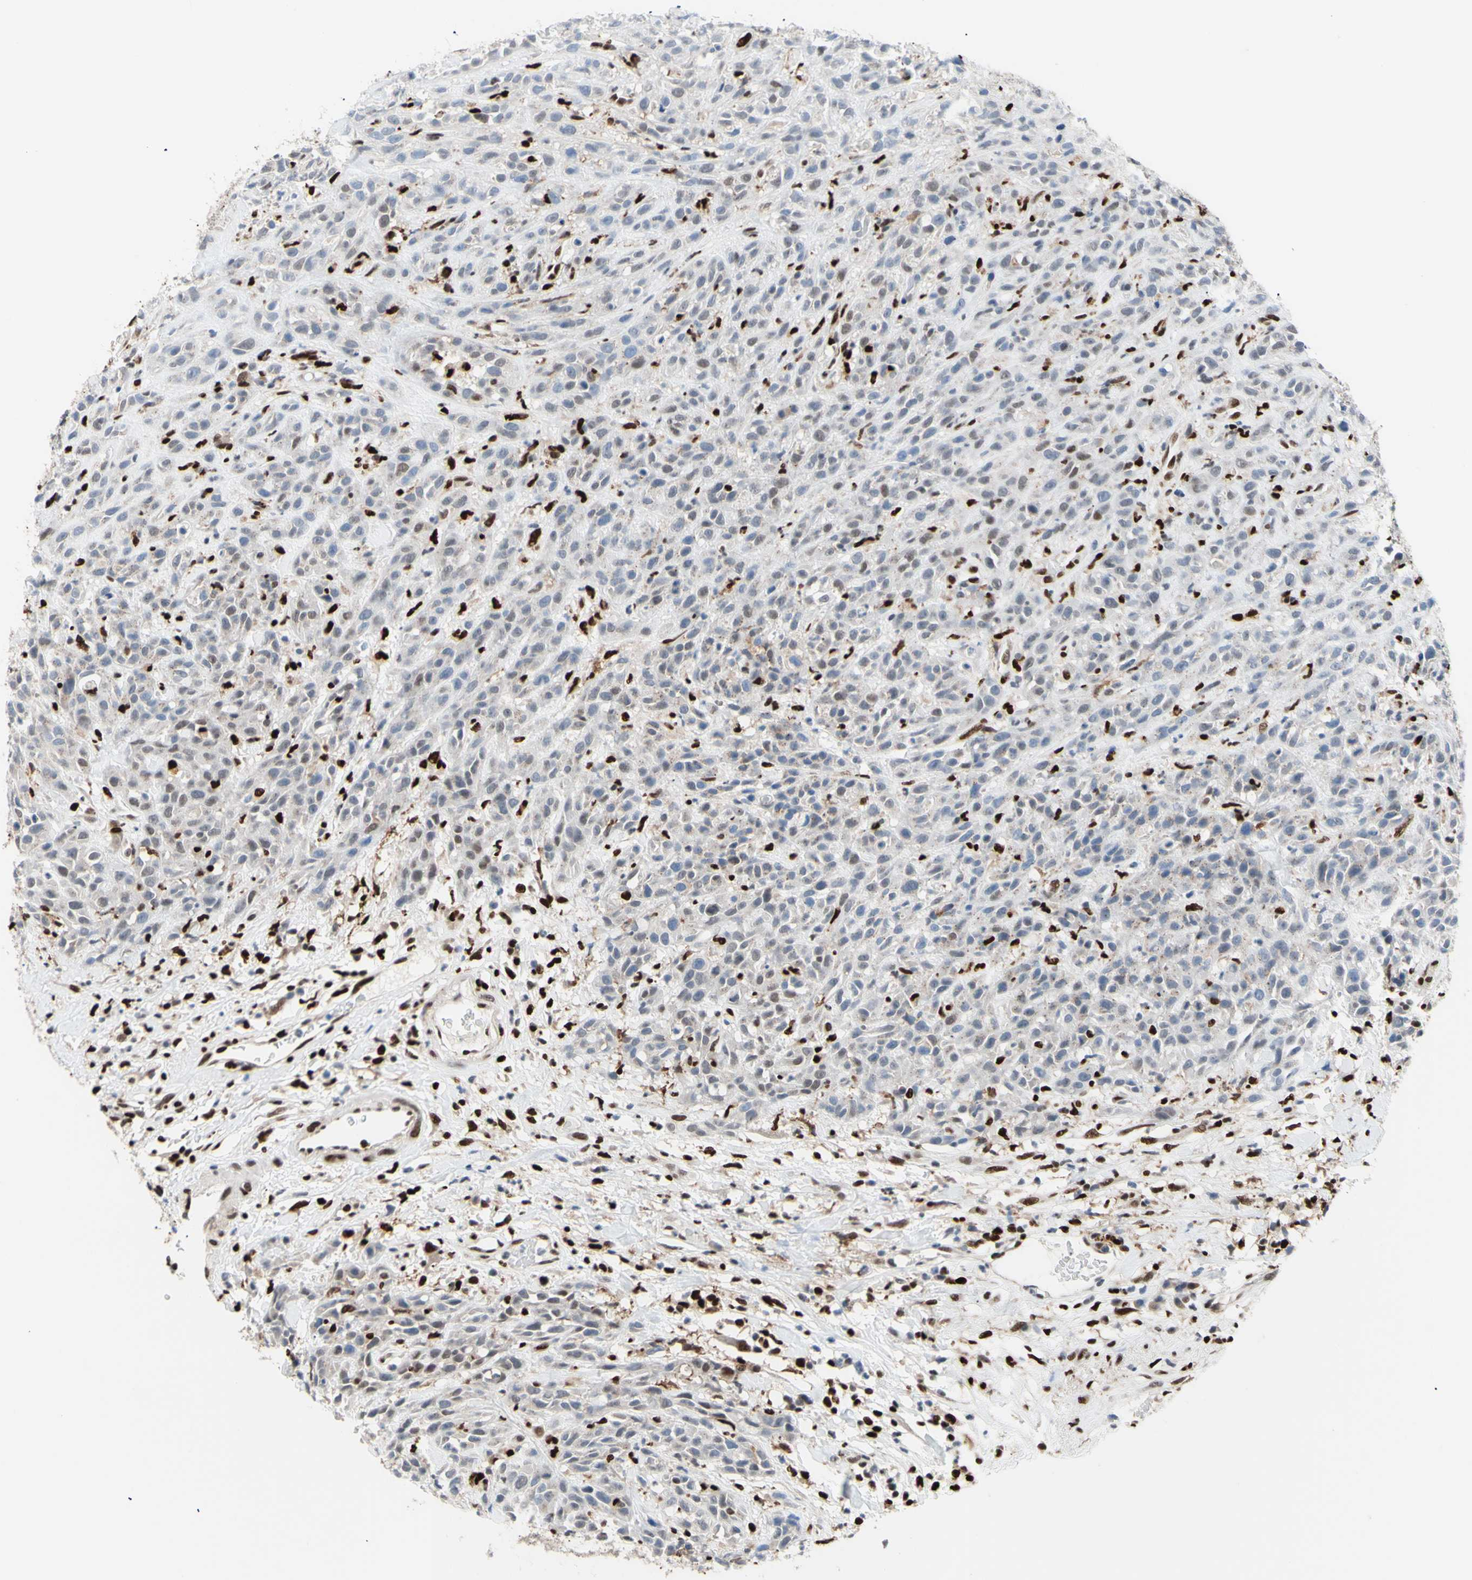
{"staining": {"intensity": "strong", "quantity": "25%-75%", "location": "nuclear"}, "tissue": "head and neck cancer", "cell_type": "Tumor cells", "image_type": "cancer", "snomed": [{"axis": "morphology", "description": "Normal tissue, NOS"}, {"axis": "morphology", "description": "Squamous cell carcinoma, NOS"}, {"axis": "topography", "description": "Cartilage tissue"}, {"axis": "topography", "description": "Head-Neck"}], "caption": "Strong nuclear staining is identified in about 25%-75% of tumor cells in head and neck cancer.", "gene": "EED", "patient": {"sex": "male", "age": 62}}